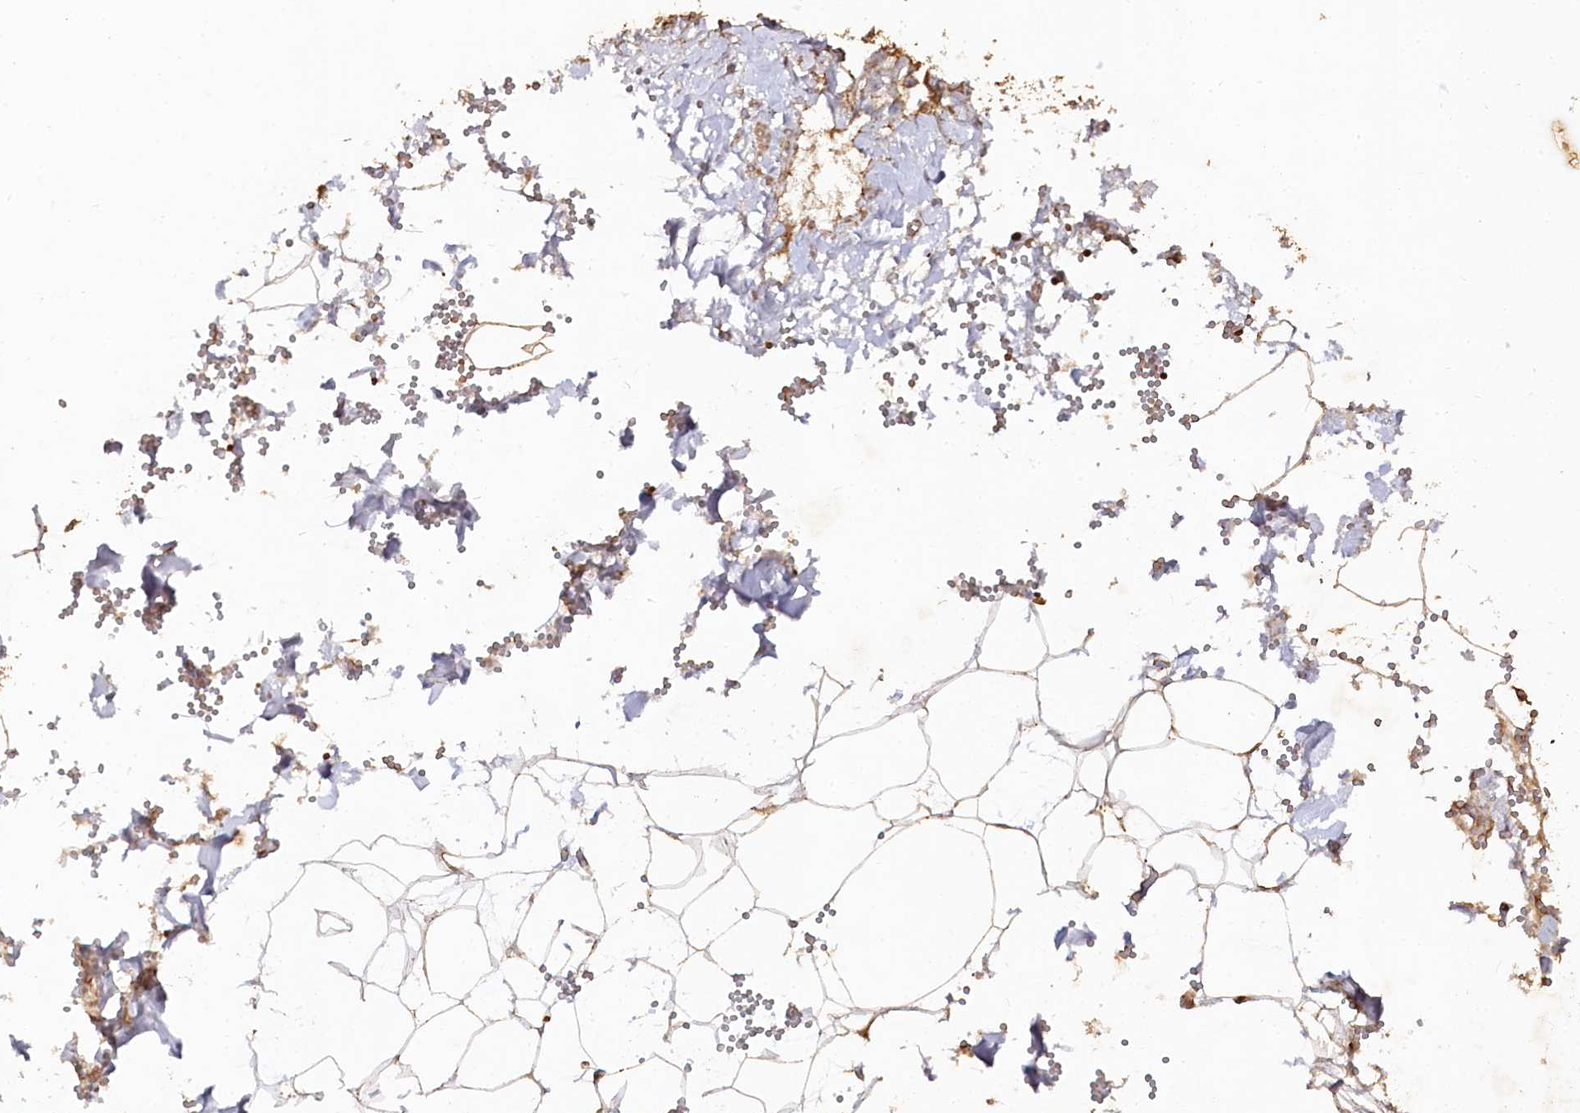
{"staining": {"intensity": "moderate", "quantity": ">75%", "location": "cytoplasmic/membranous"}, "tissue": "adipose tissue", "cell_type": "Adipocytes", "image_type": "normal", "snomed": [{"axis": "morphology", "description": "Normal tissue, NOS"}, {"axis": "topography", "description": "Gallbladder"}, {"axis": "topography", "description": "Peripheral nerve tissue"}], "caption": "IHC of normal adipose tissue displays medium levels of moderate cytoplasmic/membranous expression in about >75% of adipocytes. (IHC, brightfield microscopy, high magnification).", "gene": "WDR73", "patient": {"sex": "male", "age": 38}}